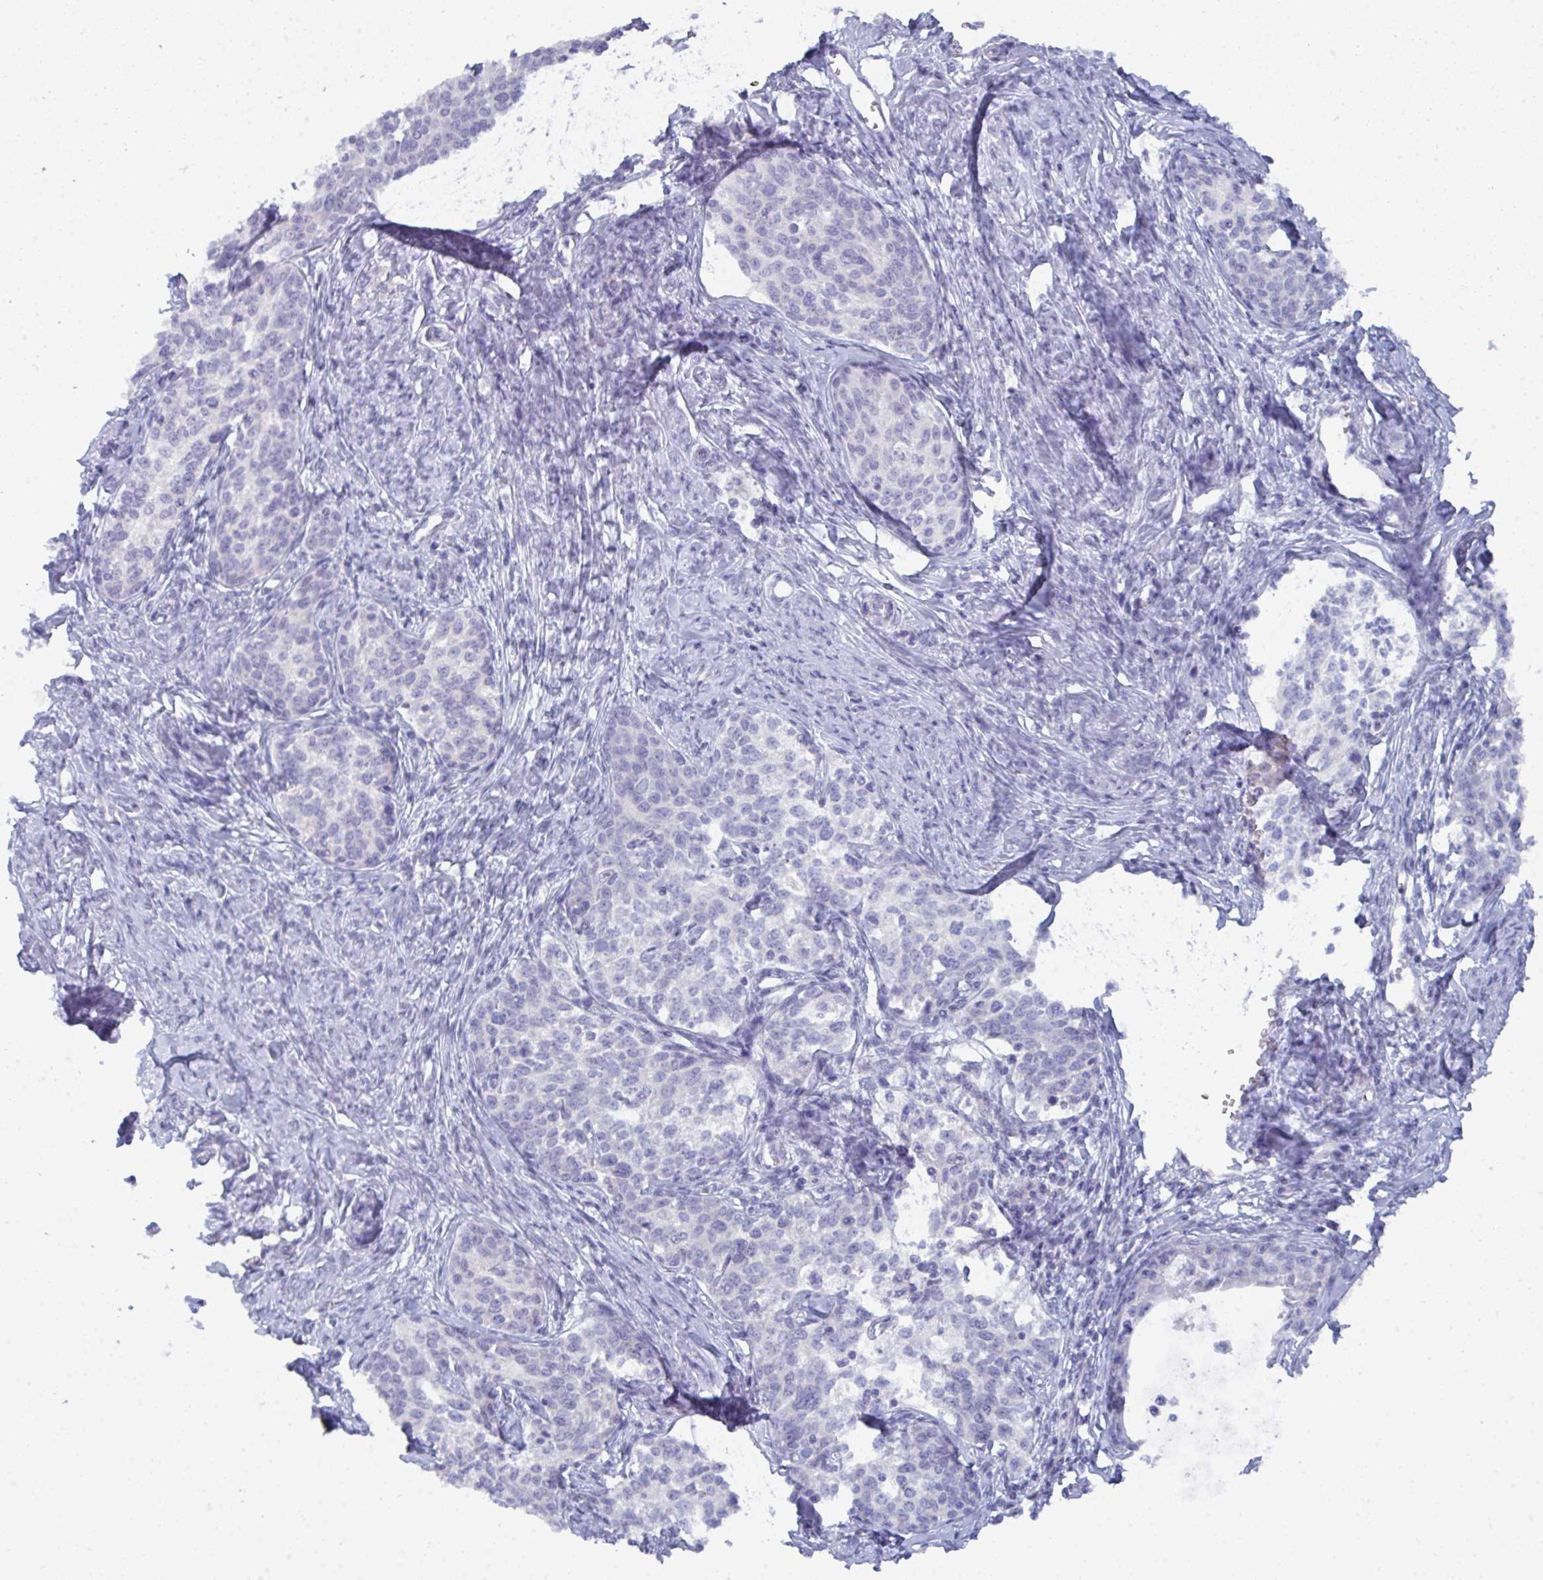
{"staining": {"intensity": "negative", "quantity": "none", "location": "none"}, "tissue": "cervical cancer", "cell_type": "Tumor cells", "image_type": "cancer", "snomed": [{"axis": "morphology", "description": "Squamous cell carcinoma, NOS"}, {"axis": "morphology", "description": "Adenocarcinoma, NOS"}, {"axis": "topography", "description": "Cervix"}], "caption": "Cervical cancer (adenocarcinoma) was stained to show a protein in brown. There is no significant positivity in tumor cells.", "gene": "KCNK5", "patient": {"sex": "female", "age": 52}}